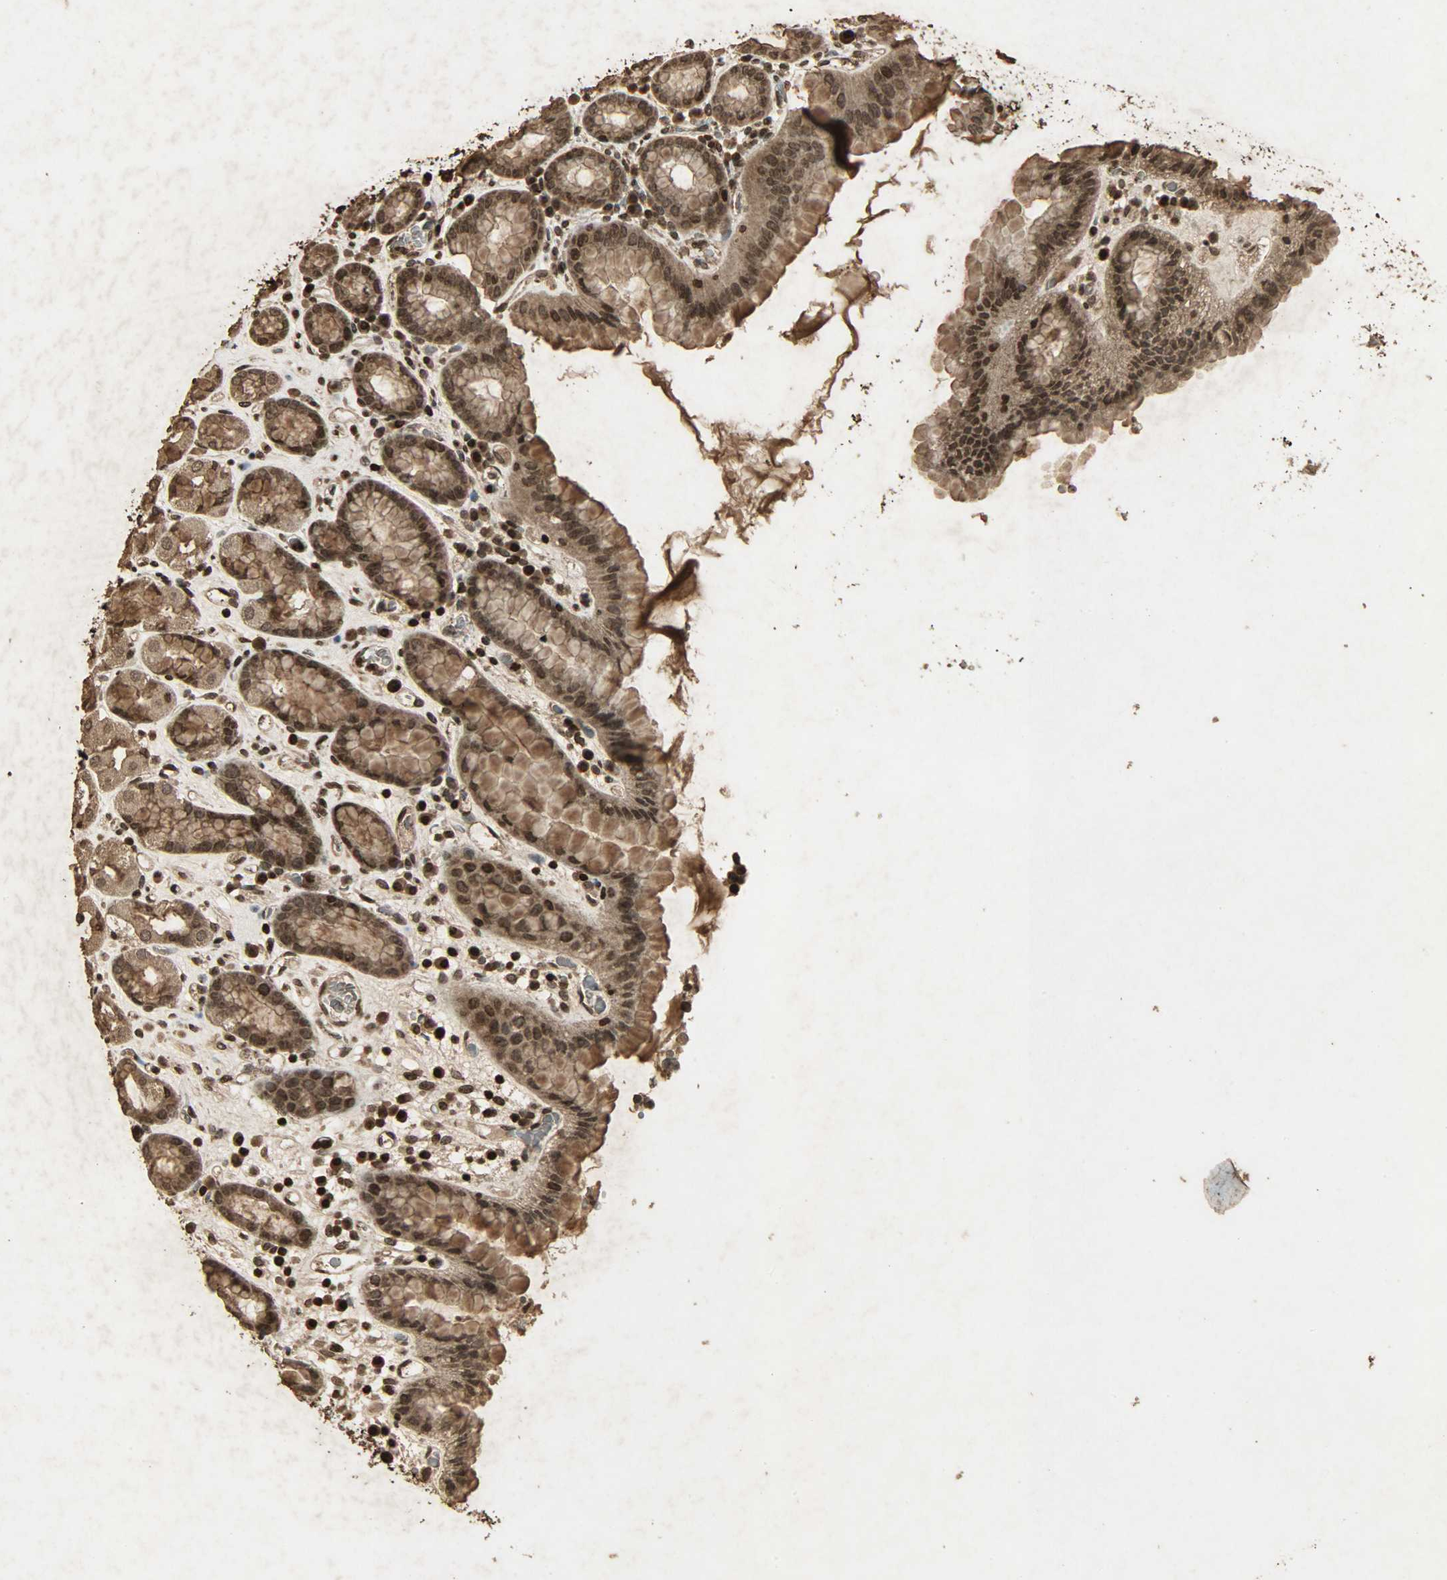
{"staining": {"intensity": "strong", "quantity": ">75%", "location": "cytoplasmic/membranous,nuclear"}, "tissue": "stomach", "cell_type": "Glandular cells", "image_type": "normal", "snomed": [{"axis": "morphology", "description": "Normal tissue, NOS"}, {"axis": "topography", "description": "Stomach, upper"}], "caption": "A photomicrograph showing strong cytoplasmic/membranous,nuclear expression in about >75% of glandular cells in unremarkable stomach, as visualized by brown immunohistochemical staining.", "gene": "PPP3R1", "patient": {"sex": "male", "age": 68}}